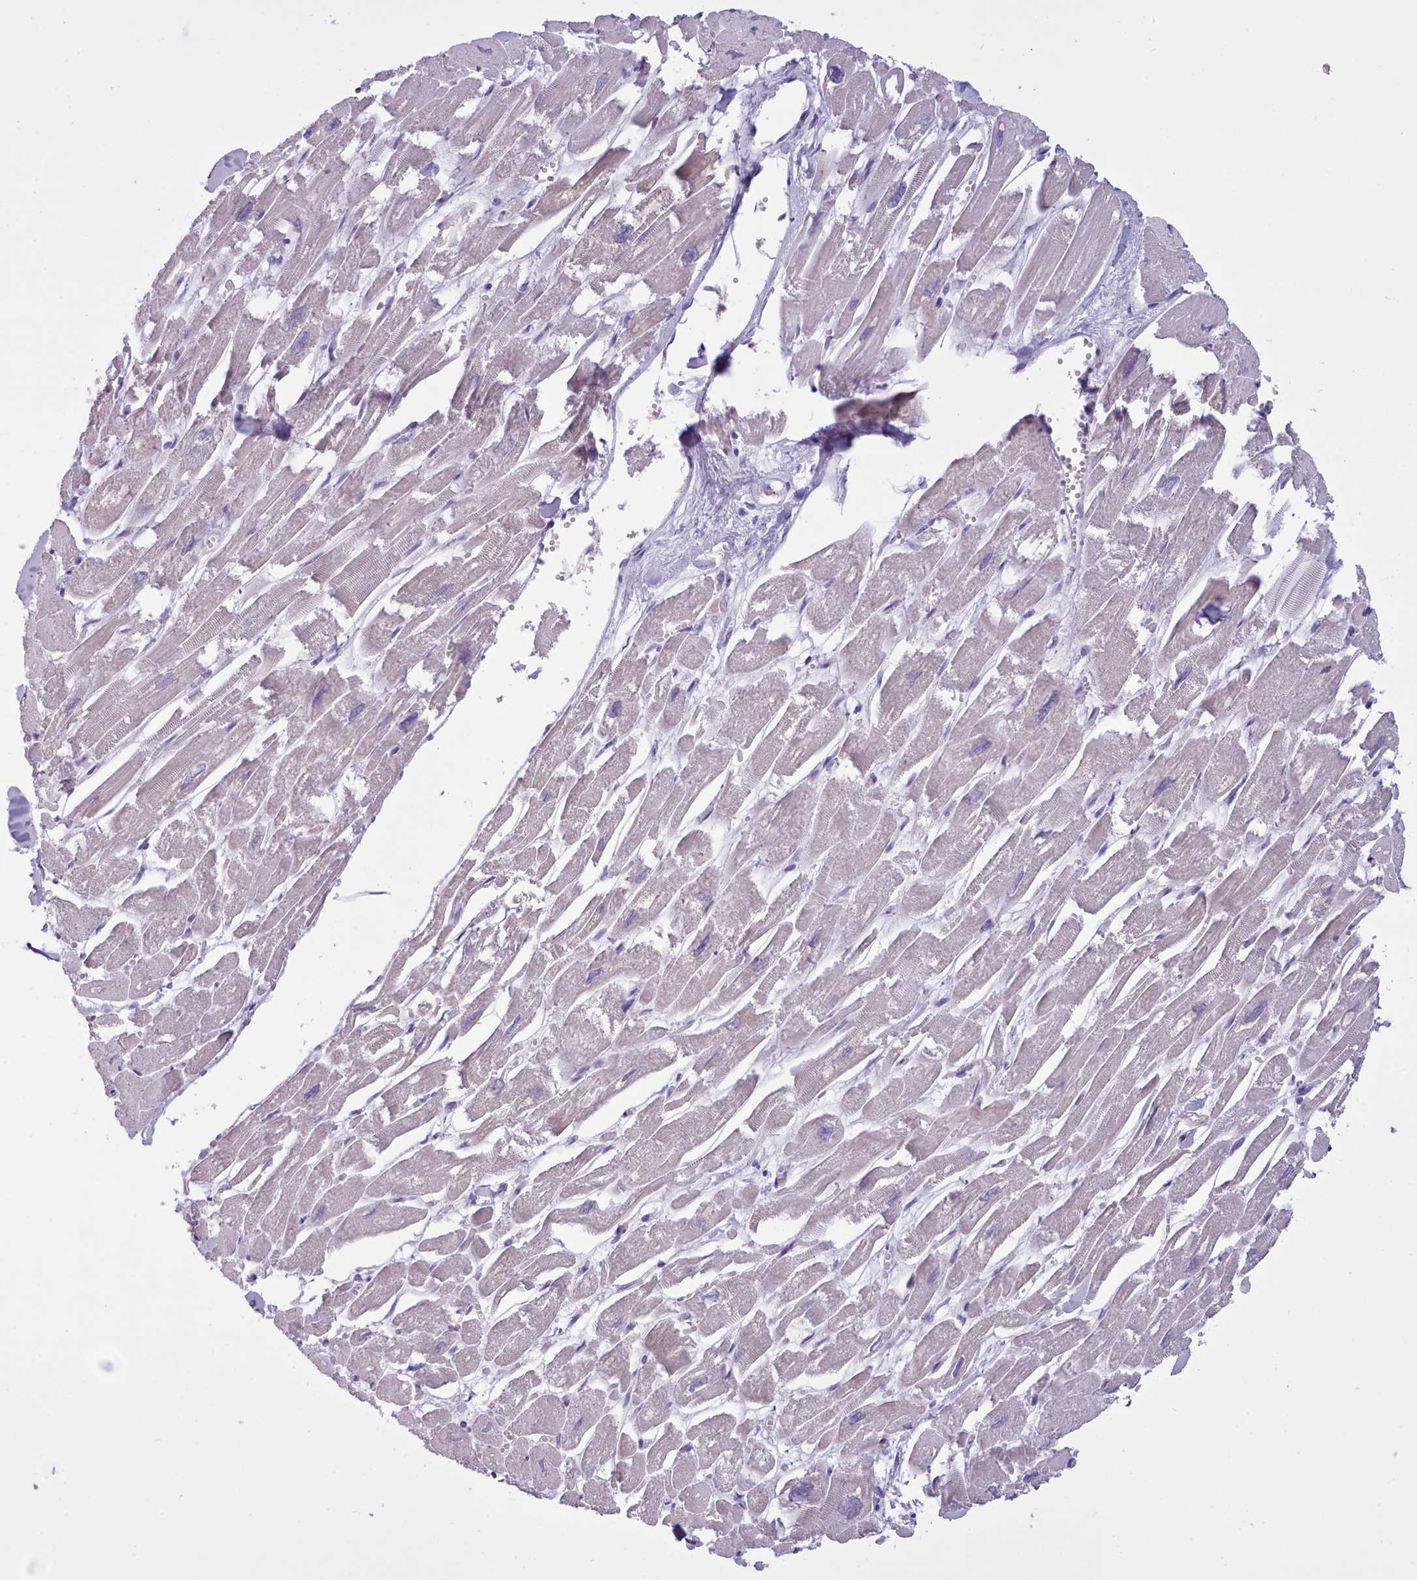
{"staining": {"intensity": "negative", "quantity": "none", "location": "none"}, "tissue": "heart muscle", "cell_type": "Cardiomyocytes", "image_type": "normal", "snomed": [{"axis": "morphology", "description": "Normal tissue, NOS"}, {"axis": "topography", "description": "Heart"}], "caption": "Histopathology image shows no significant protein positivity in cardiomyocytes of normal heart muscle. The staining was performed using DAB to visualize the protein expression in brown, while the nuclei were stained in blue with hematoxylin (Magnification: 20x).", "gene": "FBXO48", "patient": {"sex": "male", "age": 54}}